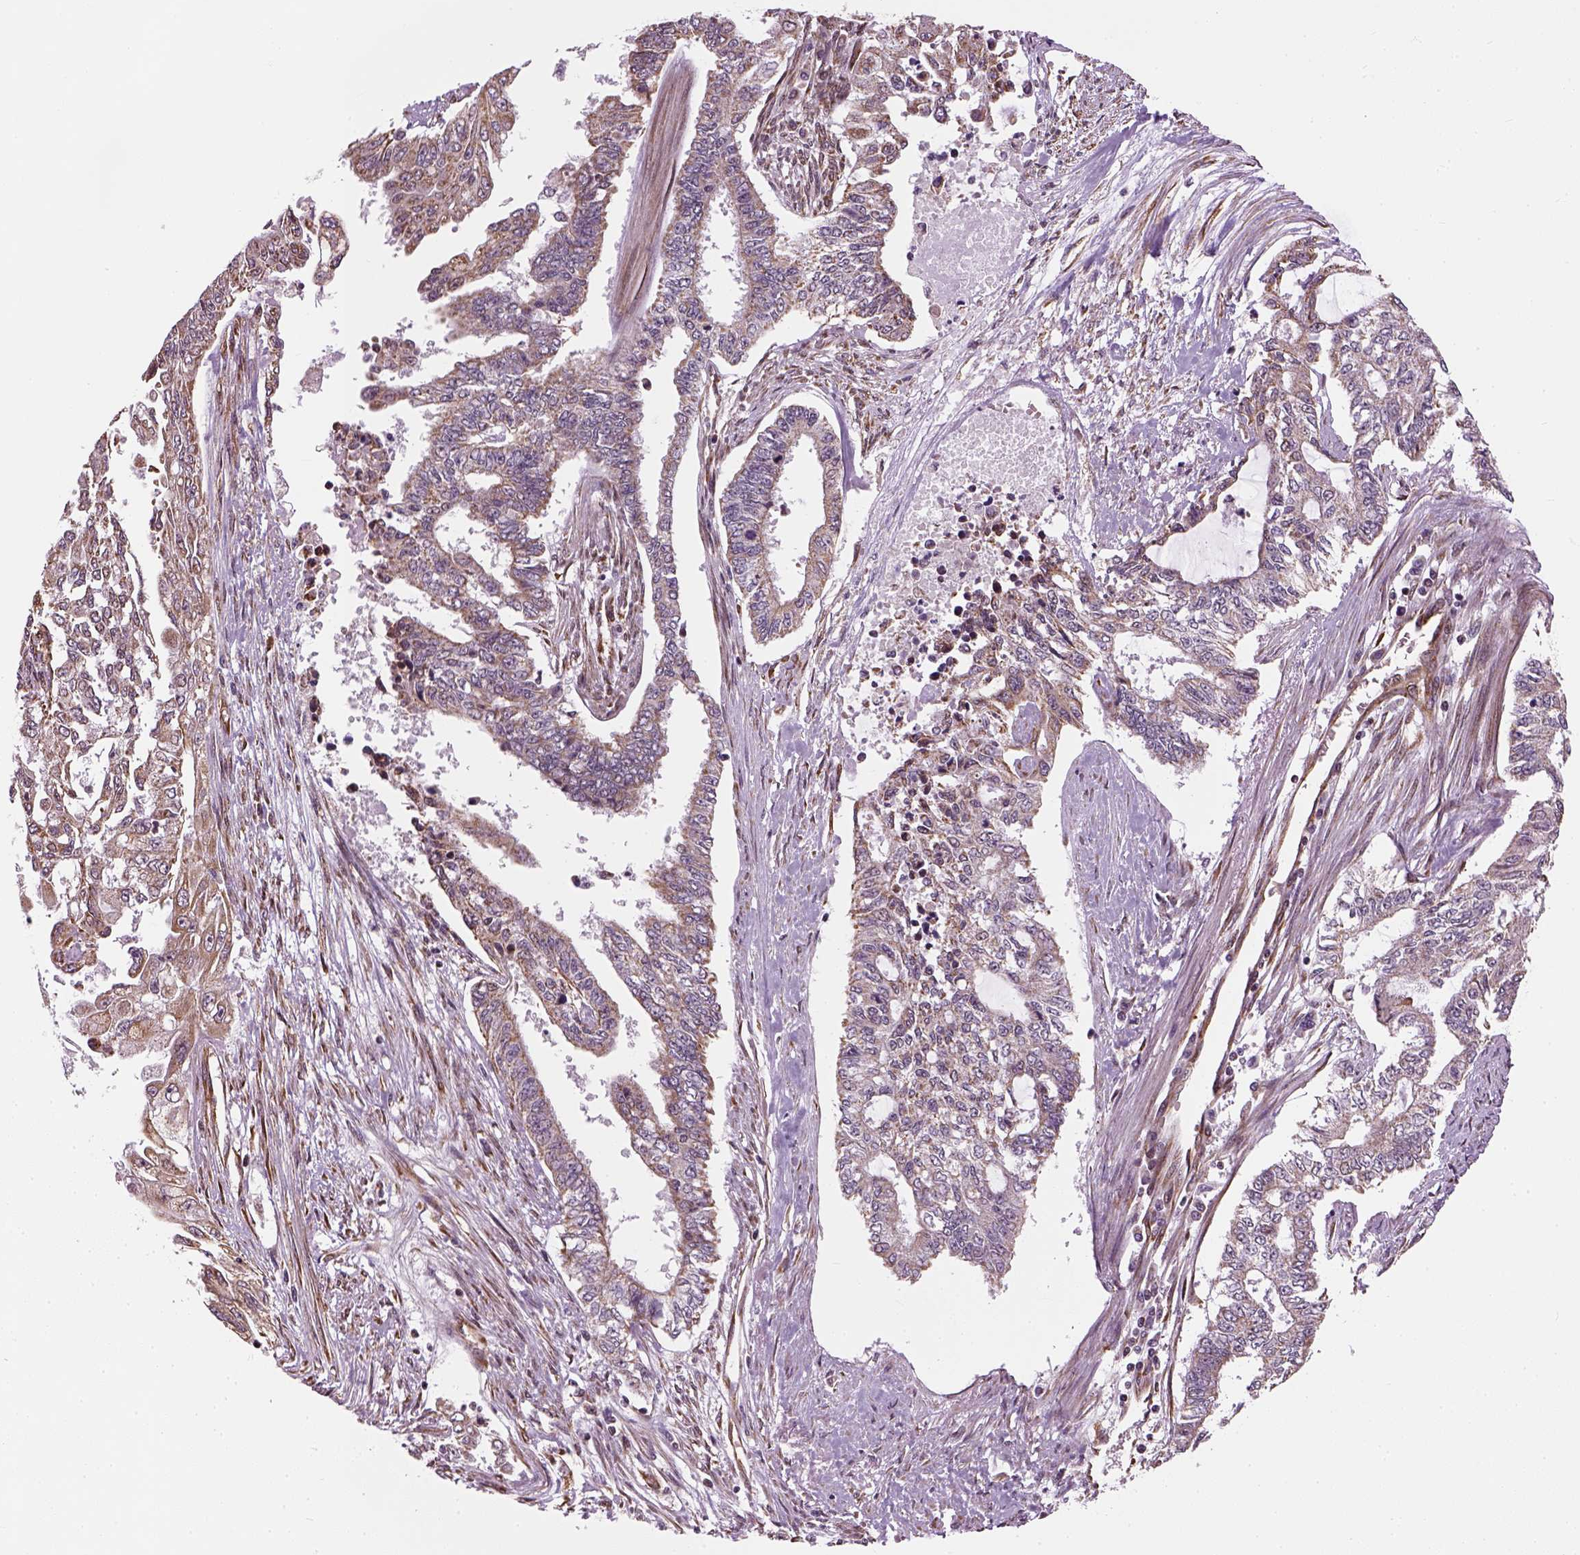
{"staining": {"intensity": "weak", "quantity": "25%-75%", "location": "cytoplasmic/membranous"}, "tissue": "endometrial cancer", "cell_type": "Tumor cells", "image_type": "cancer", "snomed": [{"axis": "morphology", "description": "Adenocarcinoma, NOS"}, {"axis": "topography", "description": "Uterus"}], "caption": "Protein analysis of endometrial cancer tissue exhibits weak cytoplasmic/membranous staining in approximately 25%-75% of tumor cells. (DAB IHC with brightfield microscopy, high magnification).", "gene": "XK", "patient": {"sex": "female", "age": 59}}